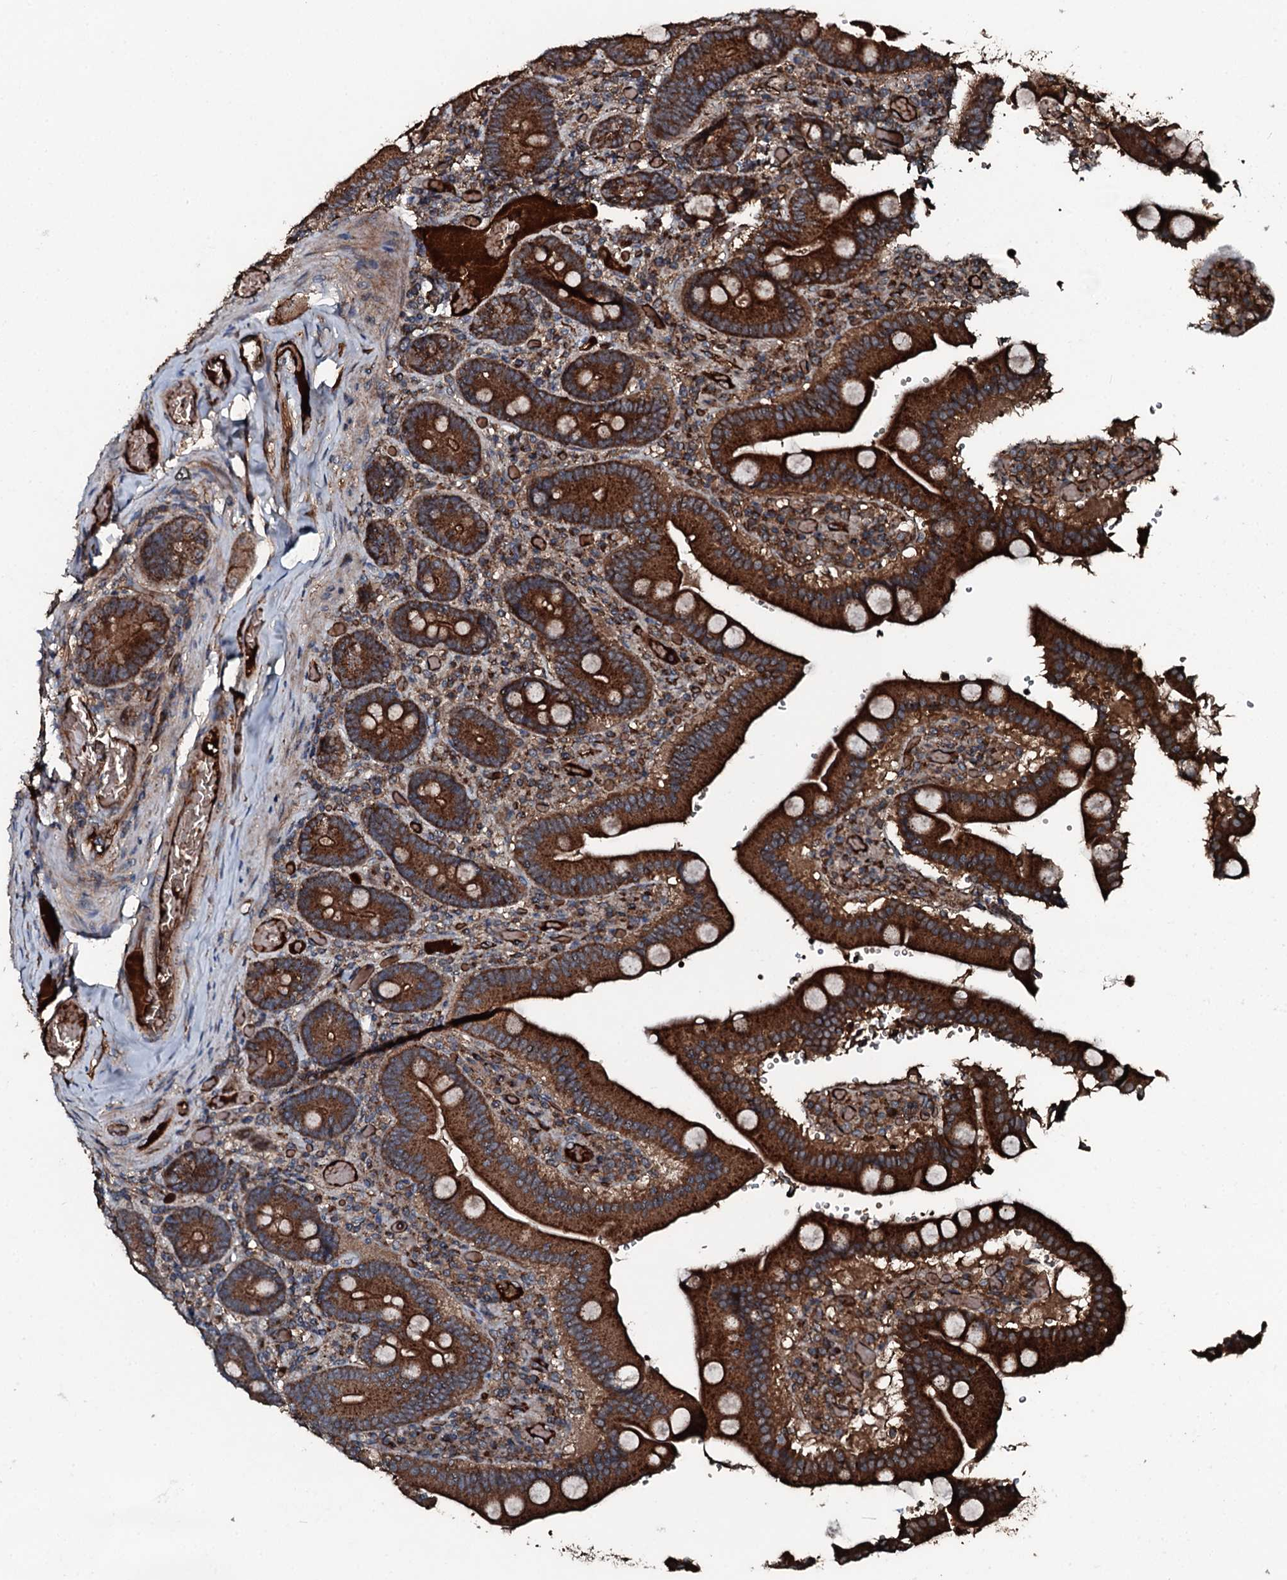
{"staining": {"intensity": "strong", "quantity": ">75%", "location": "cytoplasmic/membranous"}, "tissue": "duodenum", "cell_type": "Glandular cells", "image_type": "normal", "snomed": [{"axis": "morphology", "description": "Normal tissue, NOS"}, {"axis": "topography", "description": "Duodenum"}], "caption": "This image exhibits immunohistochemistry staining of normal human duodenum, with high strong cytoplasmic/membranous staining in about >75% of glandular cells.", "gene": "TRIM7", "patient": {"sex": "female", "age": 62}}